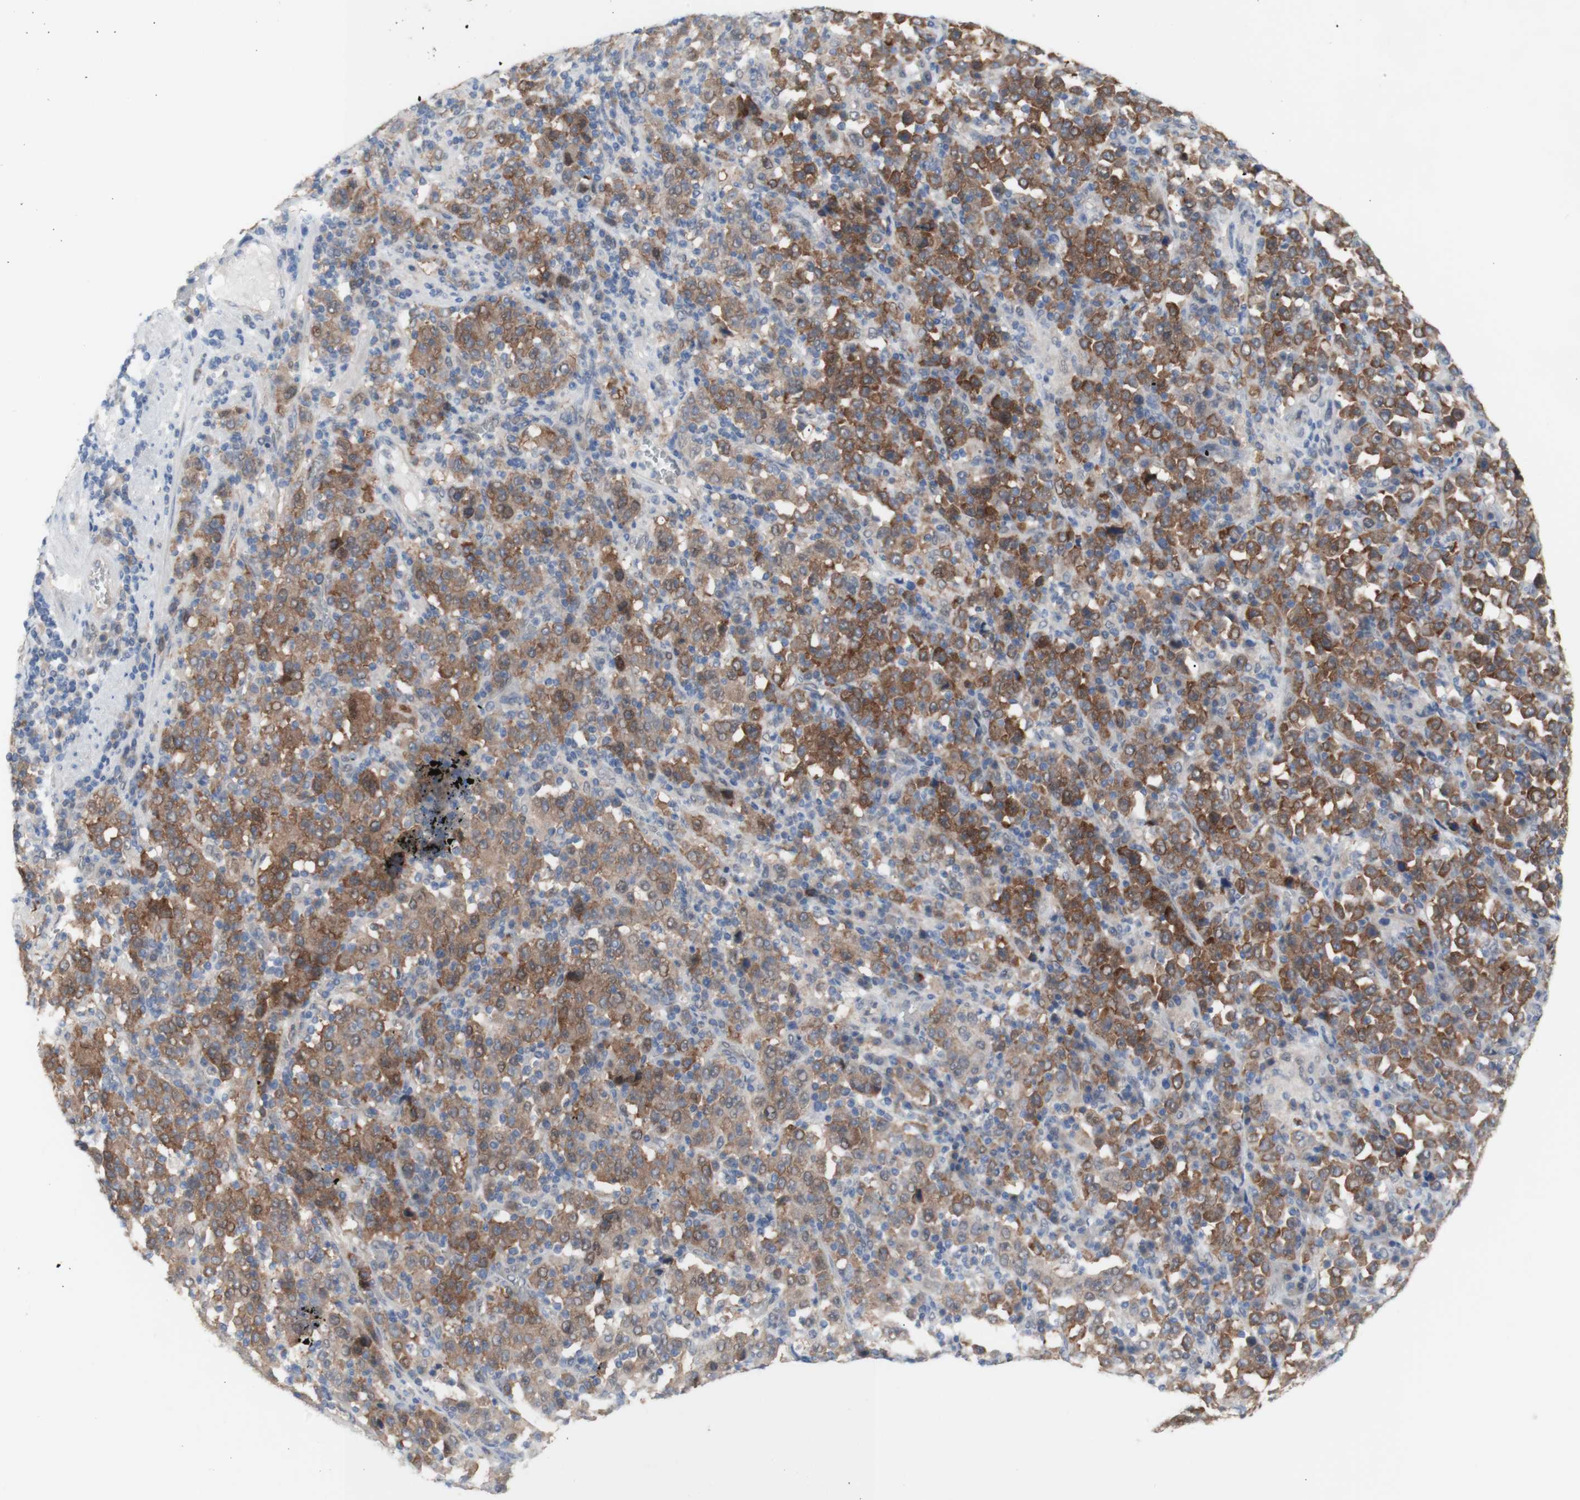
{"staining": {"intensity": "moderate", "quantity": ">75%", "location": "cytoplasmic/membranous"}, "tissue": "stomach cancer", "cell_type": "Tumor cells", "image_type": "cancer", "snomed": [{"axis": "morphology", "description": "Normal tissue, NOS"}, {"axis": "morphology", "description": "Adenocarcinoma, NOS"}, {"axis": "topography", "description": "Stomach, upper"}, {"axis": "topography", "description": "Stomach"}], "caption": "A photomicrograph of human stomach adenocarcinoma stained for a protein reveals moderate cytoplasmic/membranous brown staining in tumor cells.", "gene": "PRMT5", "patient": {"sex": "male", "age": 59}}